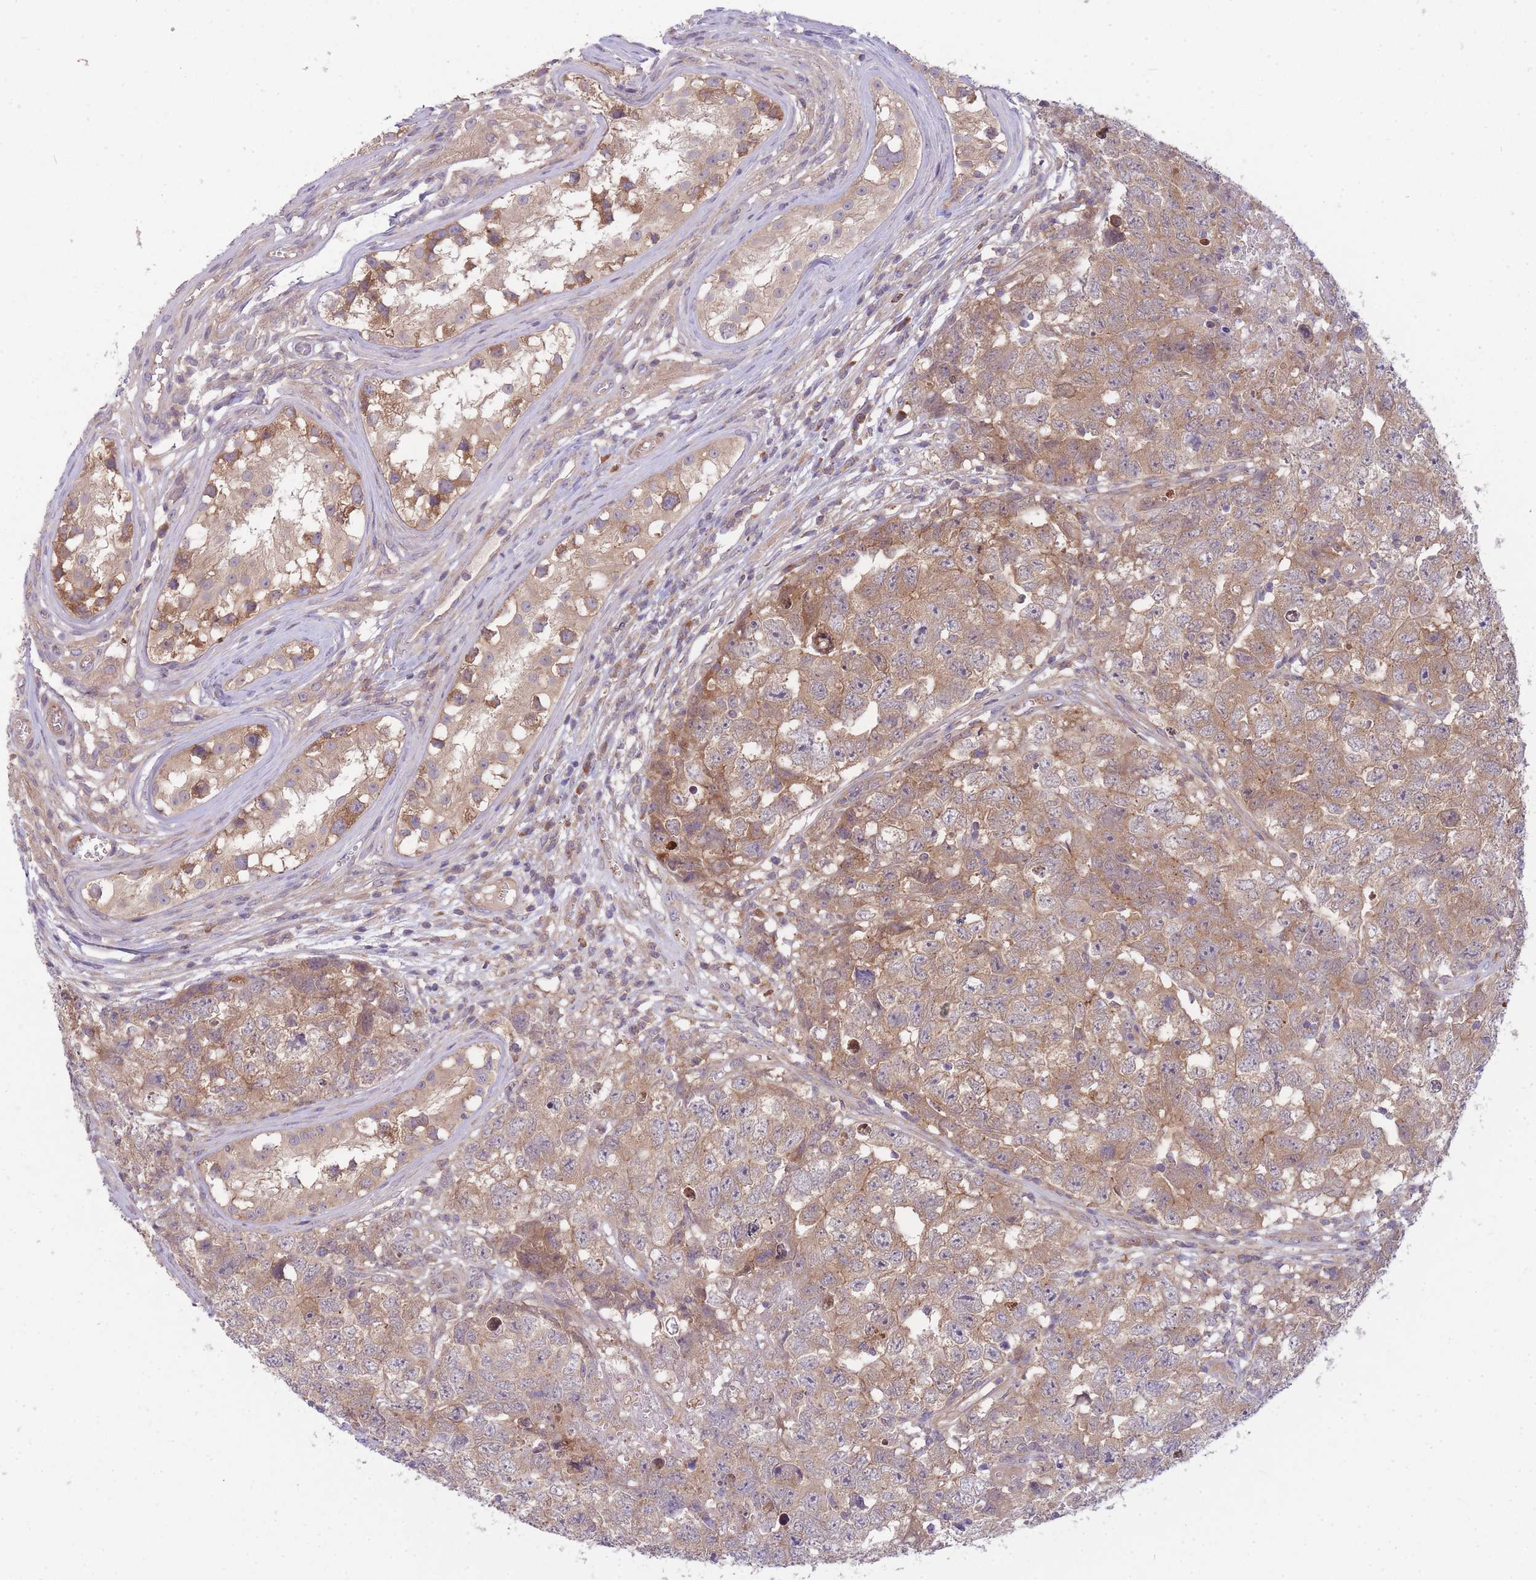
{"staining": {"intensity": "weak", "quantity": ">75%", "location": "cytoplasmic/membranous"}, "tissue": "testis cancer", "cell_type": "Tumor cells", "image_type": "cancer", "snomed": [{"axis": "morphology", "description": "Carcinoma, Embryonal, NOS"}, {"axis": "topography", "description": "Testis"}], "caption": "Immunohistochemistry (IHC) (DAB (3,3'-diaminobenzidine)) staining of human embryonal carcinoma (testis) shows weak cytoplasmic/membranous protein expression in about >75% of tumor cells.", "gene": "PFDN6", "patient": {"sex": "male", "age": 22}}